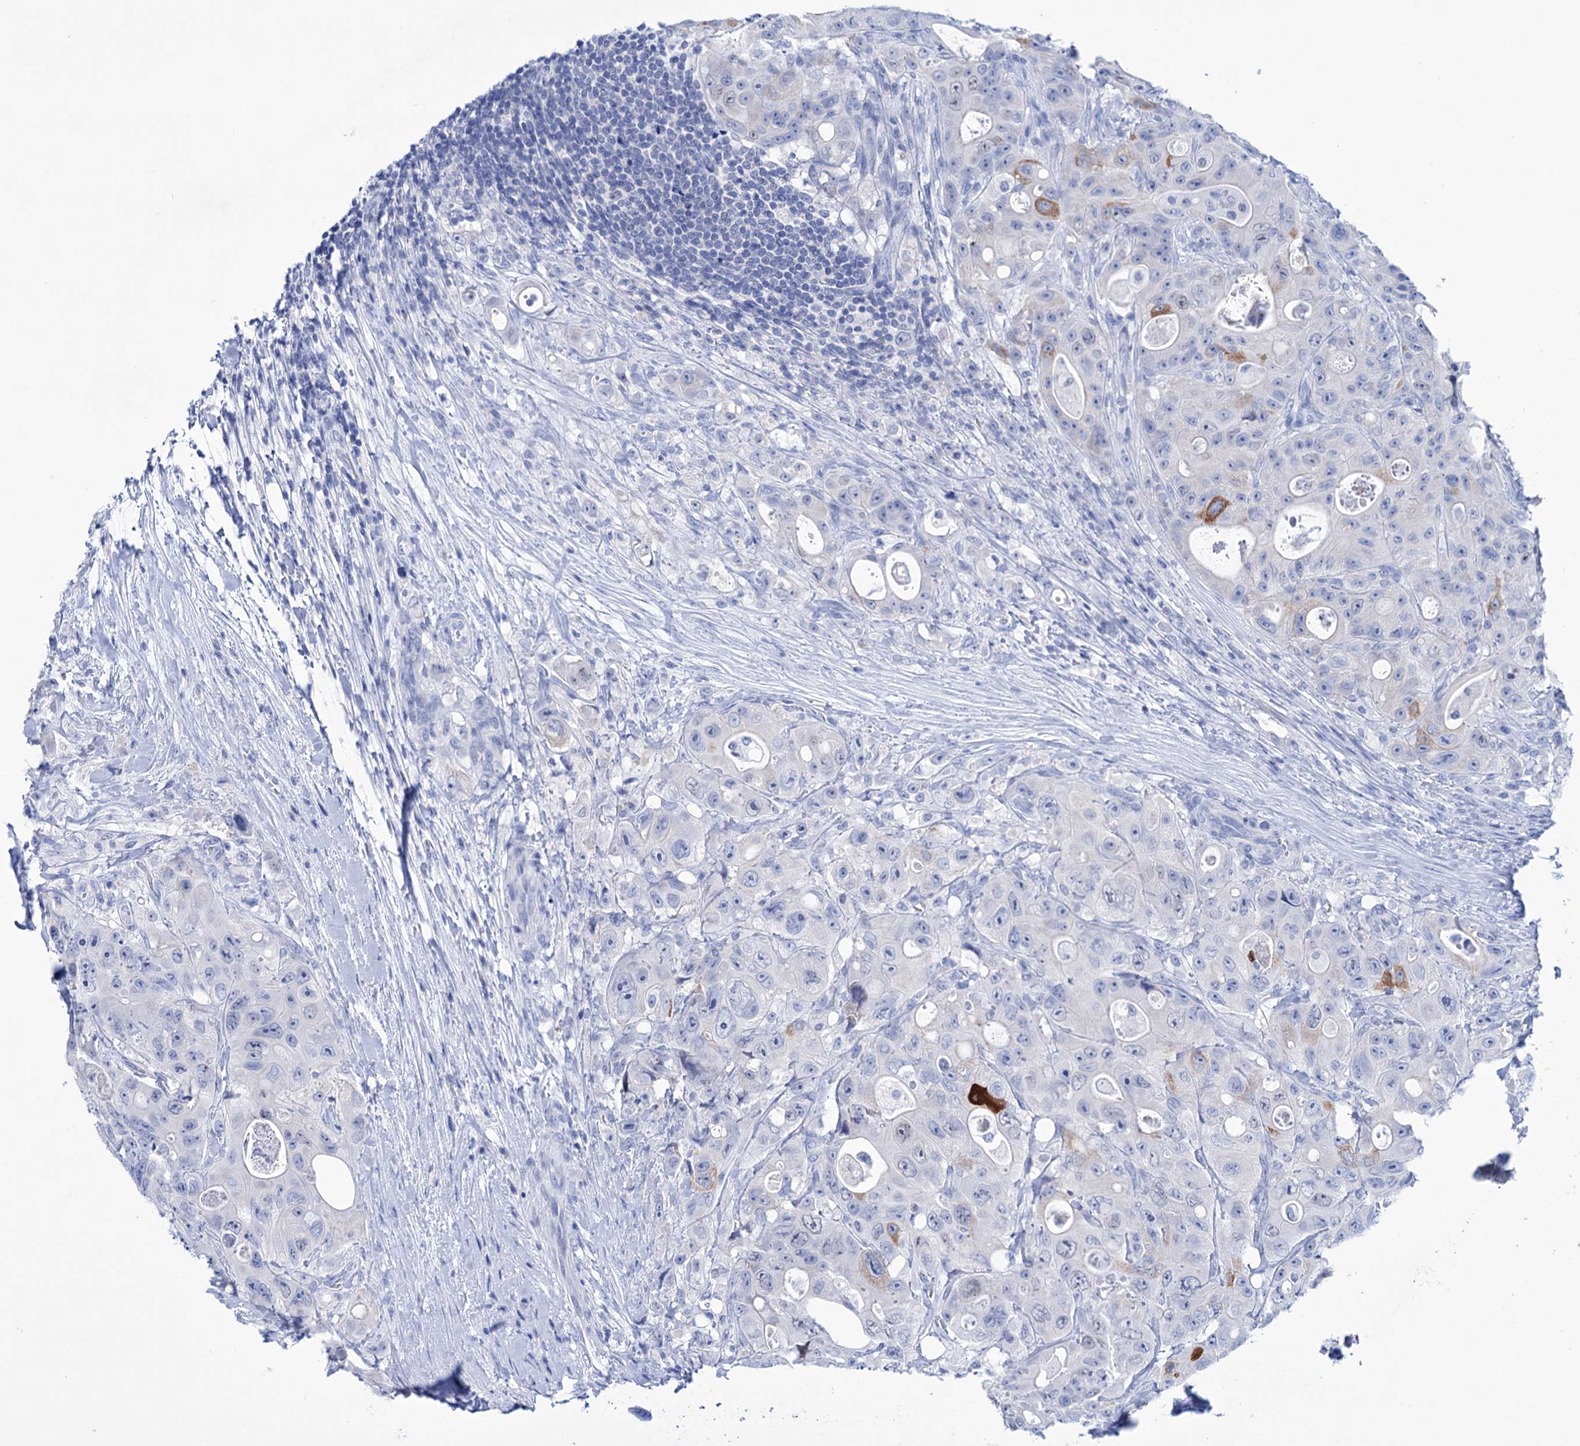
{"staining": {"intensity": "negative", "quantity": "none", "location": "none"}, "tissue": "colorectal cancer", "cell_type": "Tumor cells", "image_type": "cancer", "snomed": [{"axis": "morphology", "description": "Adenocarcinoma, NOS"}, {"axis": "topography", "description": "Colon"}], "caption": "Colorectal cancer stained for a protein using IHC reveals no staining tumor cells.", "gene": "FBXW12", "patient": {"sex": "female", "age": 46}}